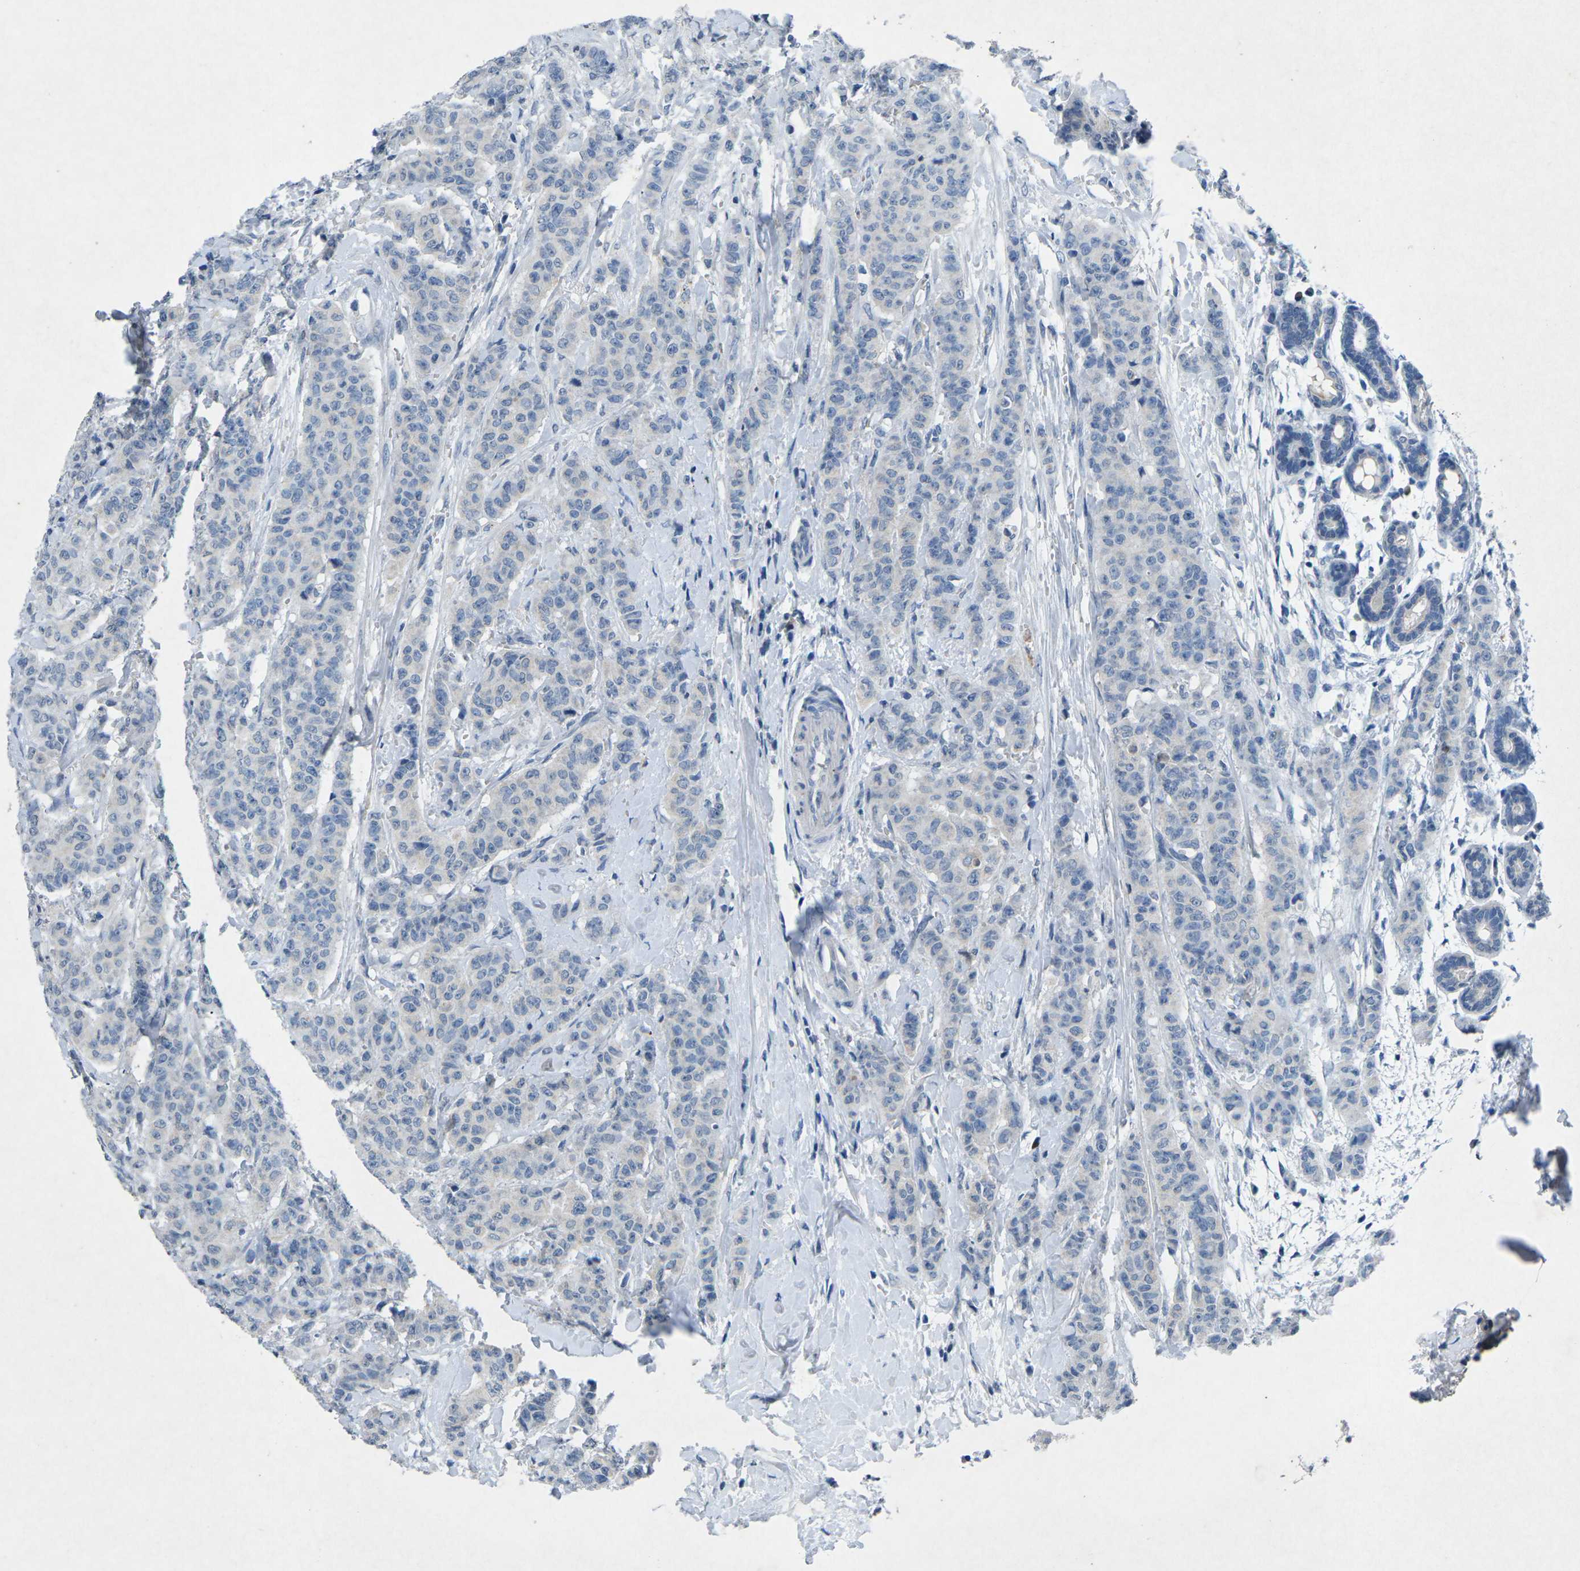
{"staining": {"intensity": "negative", "quantity": "none", "location": "none"}, "tissue": "breast cancer", "cell_type": "Tumor cells", "image_type": "cancer", "snomed": [{"axis": "morphology", "description": "Normal tissue, NOS"}, {"axis": "morphology", "description": "Duct carcinoma"}, {"axis": "topography", "description": "Breast"}], "caption": "Immunohistochemical staining of intraductal carcinoma (breast) demonstrates no significant expression in tumor cells.", "gene": "PLG", "patient": {"sex": "female", "age": 40}}